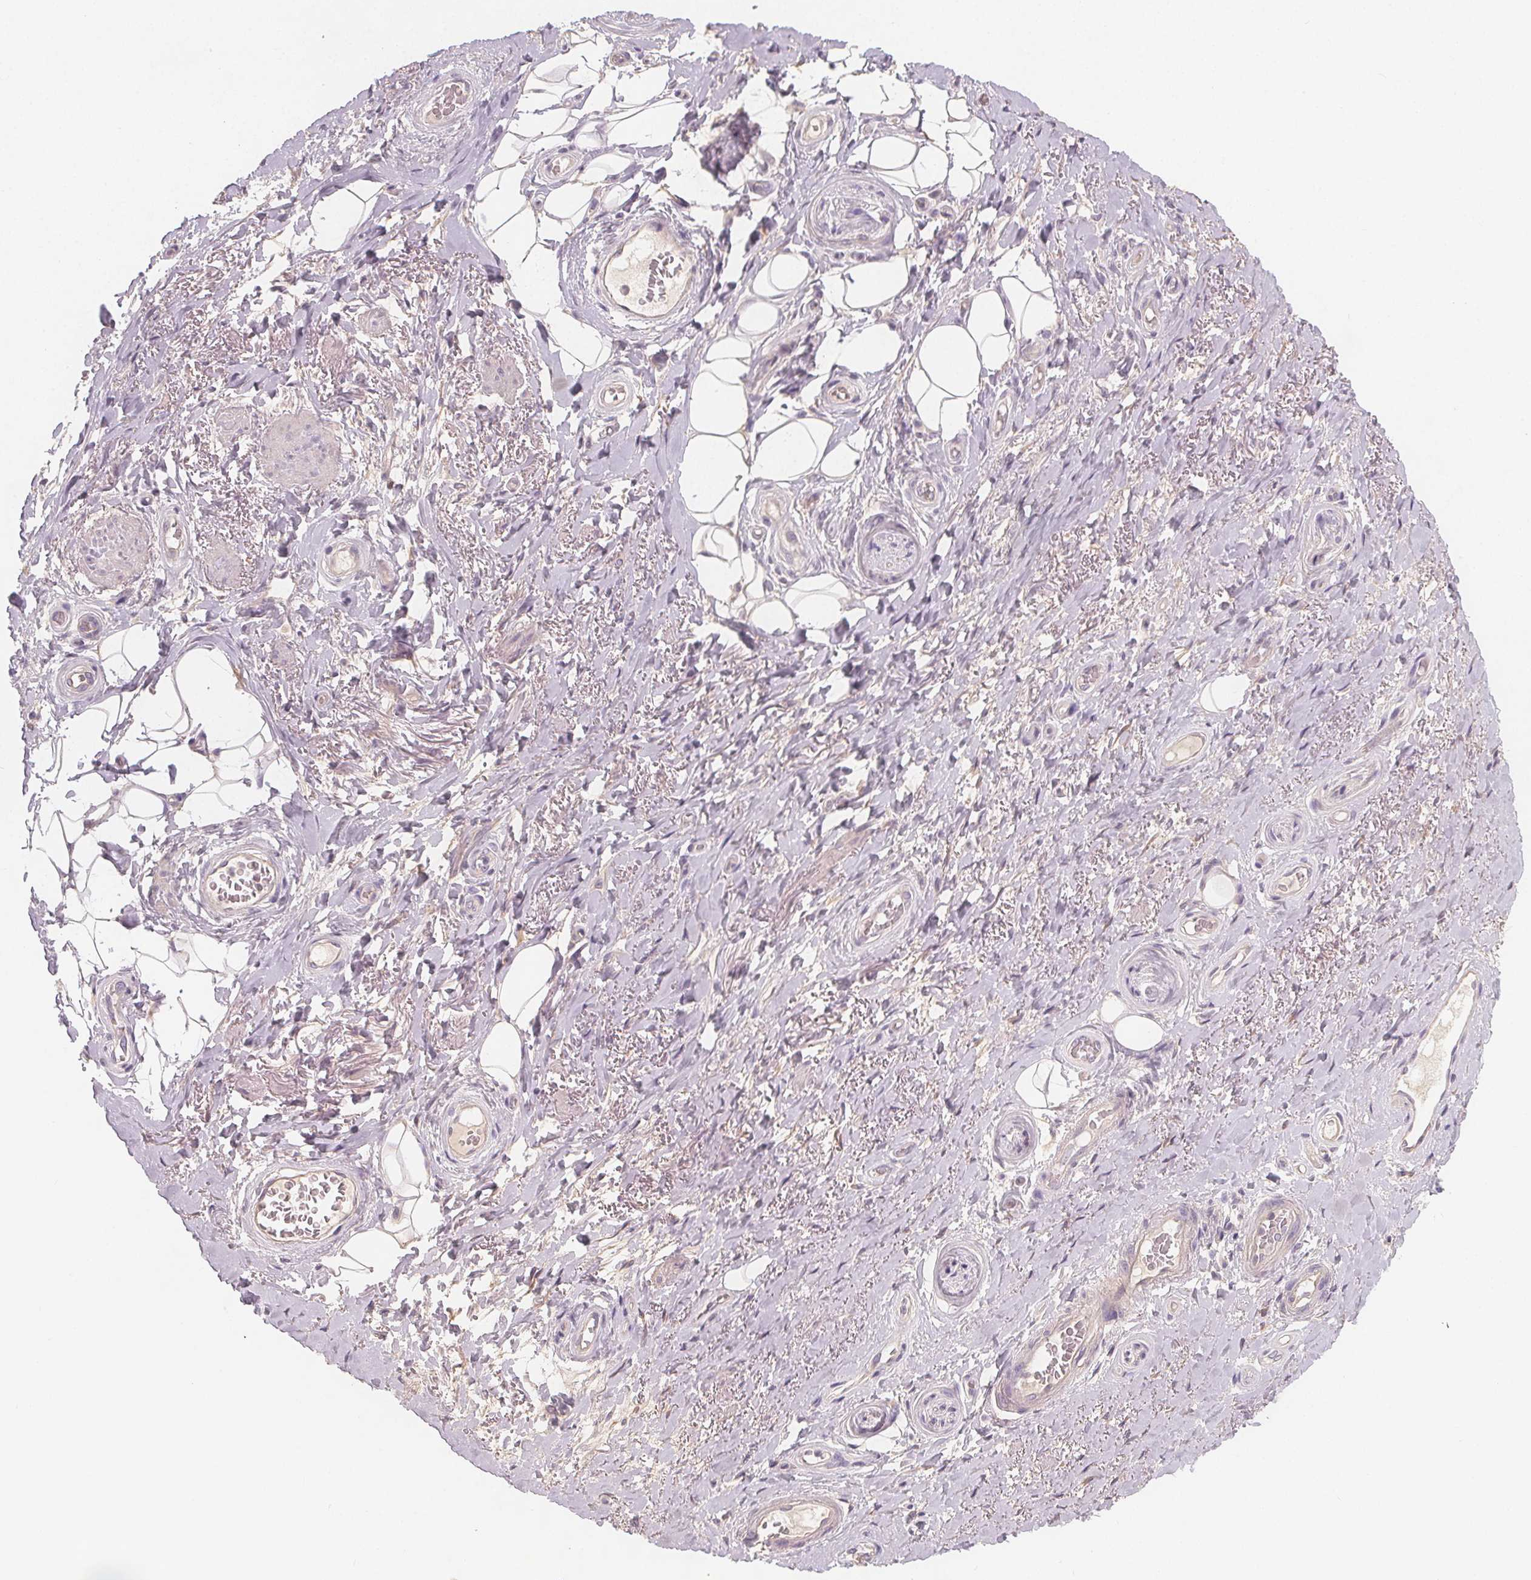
{"staining": {"intensity": "negative", "quantity": "none", "location": "none"}, "tissue": "adipose tissue", "cell_type": "Adipocytes", "image_type": "normal", "snomed": [{"axis": "morphology", "description": "Normal tissue, NOS"}, {"axis": "topography", "description": "Anal"}, {"axis": "topography", "description": "Peripheral nerve tissue"}], "caption": "This image is of unremarkable adipose tissue stained with immunohistochemistry (IHC) to label a protein in brown with the nuclei are counter-stained blue. There is no staining in adipocytes. The staining is performed using DAB (3,3'-diaminobenzidine) brown chromogen with nuclei counter-stained in using hematoxylin.", "gene": "VNN1", "patient": {"sex": "male", "age": 53}}